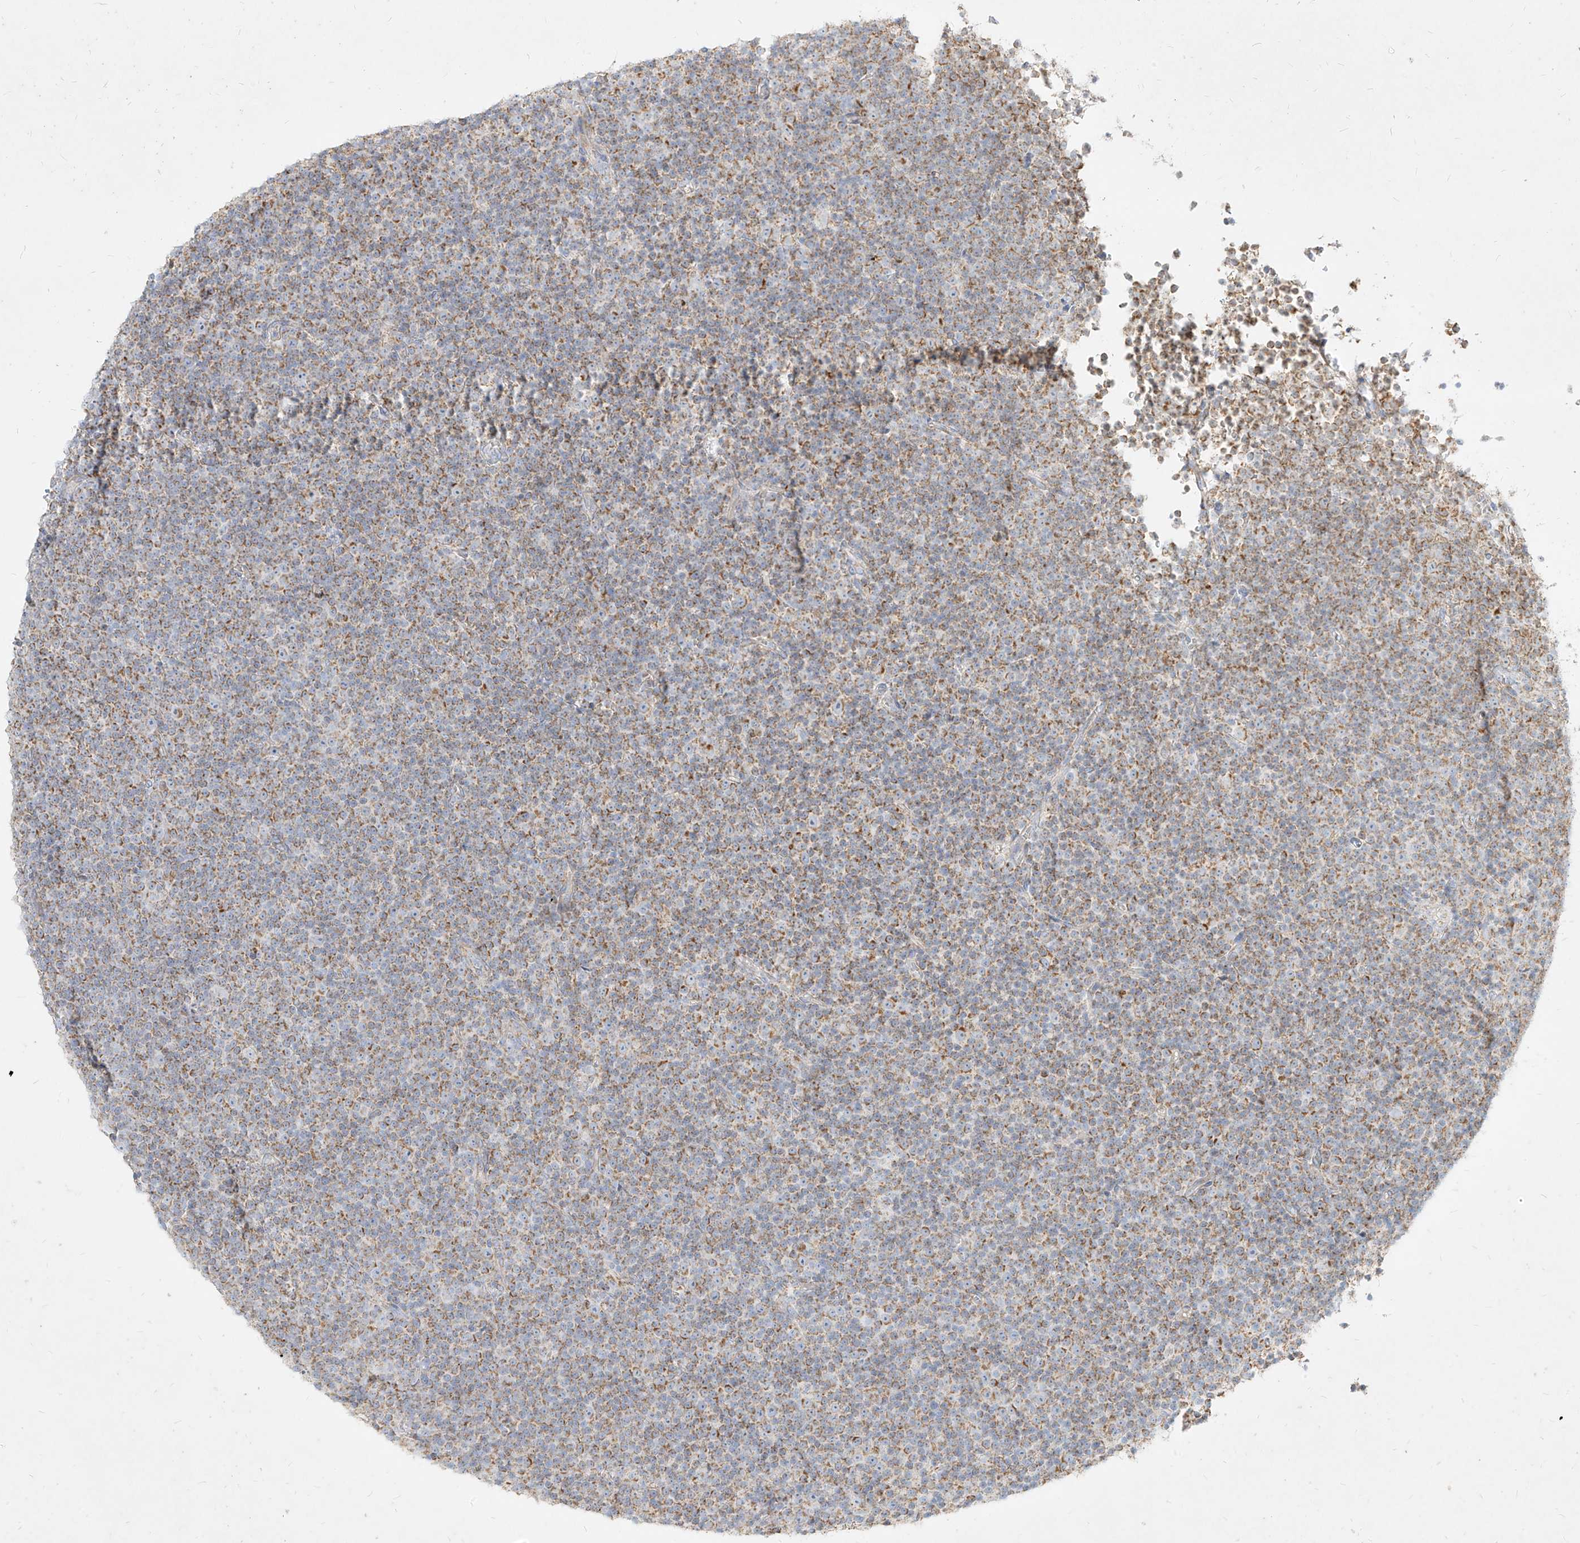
{"staining": {"intensity": "moderate", "quantity": "25%-75%", "location": "cytoplasmic/membranous"}, "tissue": "lymphoma", "cell_type": "Tumor cells", "image_type": "cancer", "snomed": [{"axis": "morphology", "description": "Malignant lymphoma, non-Hodgkin's type, Low grade"}, {"axis": "topography", "description": "Lymph node"}], "caption": "Moderate cytoplasmic/membranous positivity is present in approximately 25%-75% of tumor cells in malignant lymphoma, non-Hodgkin's type (low-grade).", "gene": "MTX2", "patient": {"sex": "female", "age": 67}}